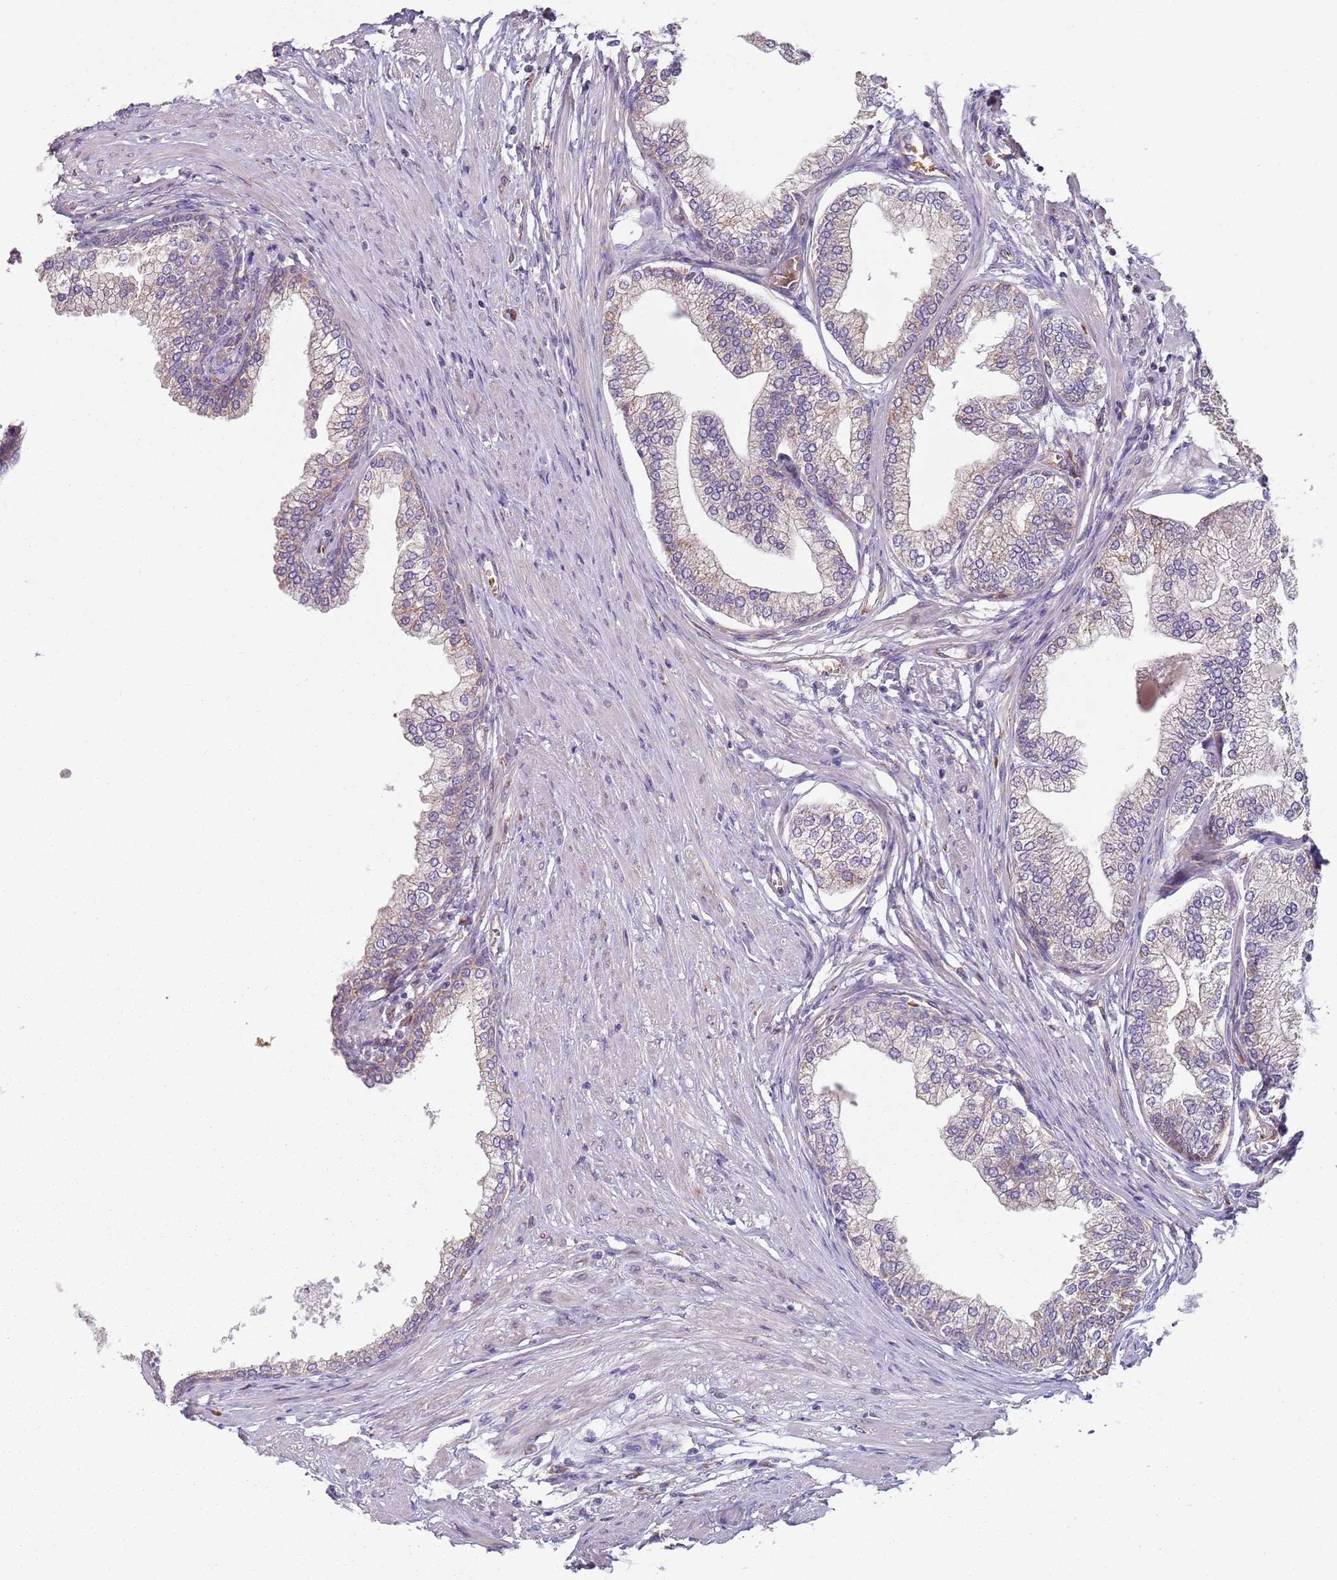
{"staining": {"intensity": "negative", "quantity": "none", "location": "none"}, "tissue": "prostate", "cell_type": "Glandular cells", "image_type": "normal", "snomed": [{"axis": "morphology", "description": "Normal tissue, NOS"}, {"axis": "morphology", "description": "Urothelial carcinoma, Low grade"}, {"axis": "topography", "description": "Urinary bladder"}, {"axis": "topography", "description": "Prostate"}], "caption": "The immunohistochemistry histopathology image has no significant expression in glandular cells of prostate. (Immunohistochemistry, brightfield microscopy, high magnification).", "gene": "SPATA2", "patient": {"sex": "male", "age": 60}}